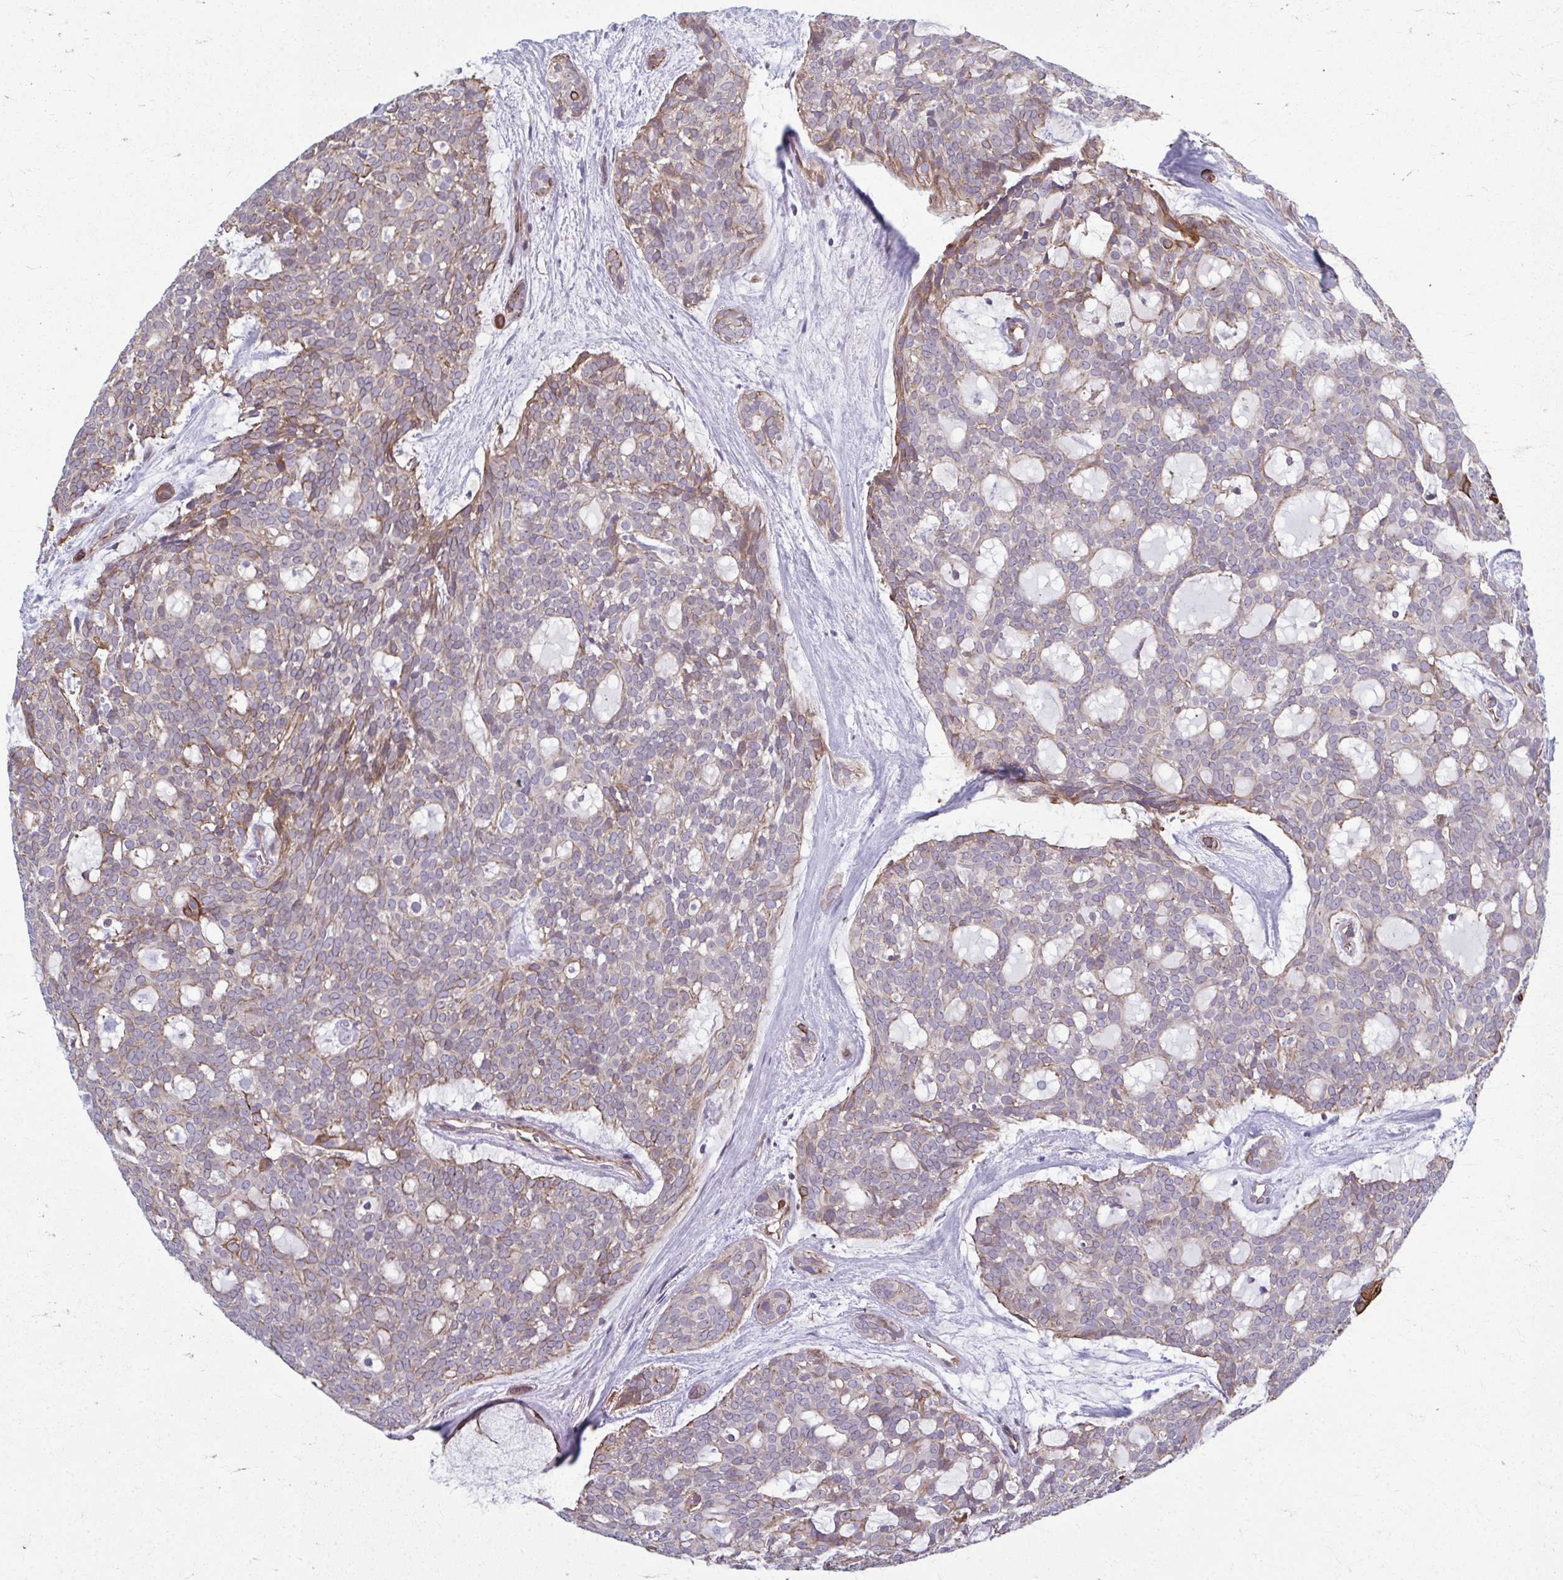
{"staining": {"intensity": "moderate", "quantity": "<25%", "location": "cytoplasmic/membranous"}, "tissue": "head and neck cancer", "cell_type": "Tumor cells", "image_type": "cancer", "snomed": [{"axis": "morphology", "description": "Adenocarcinoma, NOS"}, {"axis": "topography", "description": "Head-Neck"}], "caption": "Brown immunohistochemical staining in head and neck cancer (adenocarcinoma) displays moderate cytoplasmic/membranous staining in about <25% of tumor cells. (Brightfield microscopy of DAB IHC at high magnification).", "gene": "EID2B", "patient": {"sex": "male", "age": 66}}